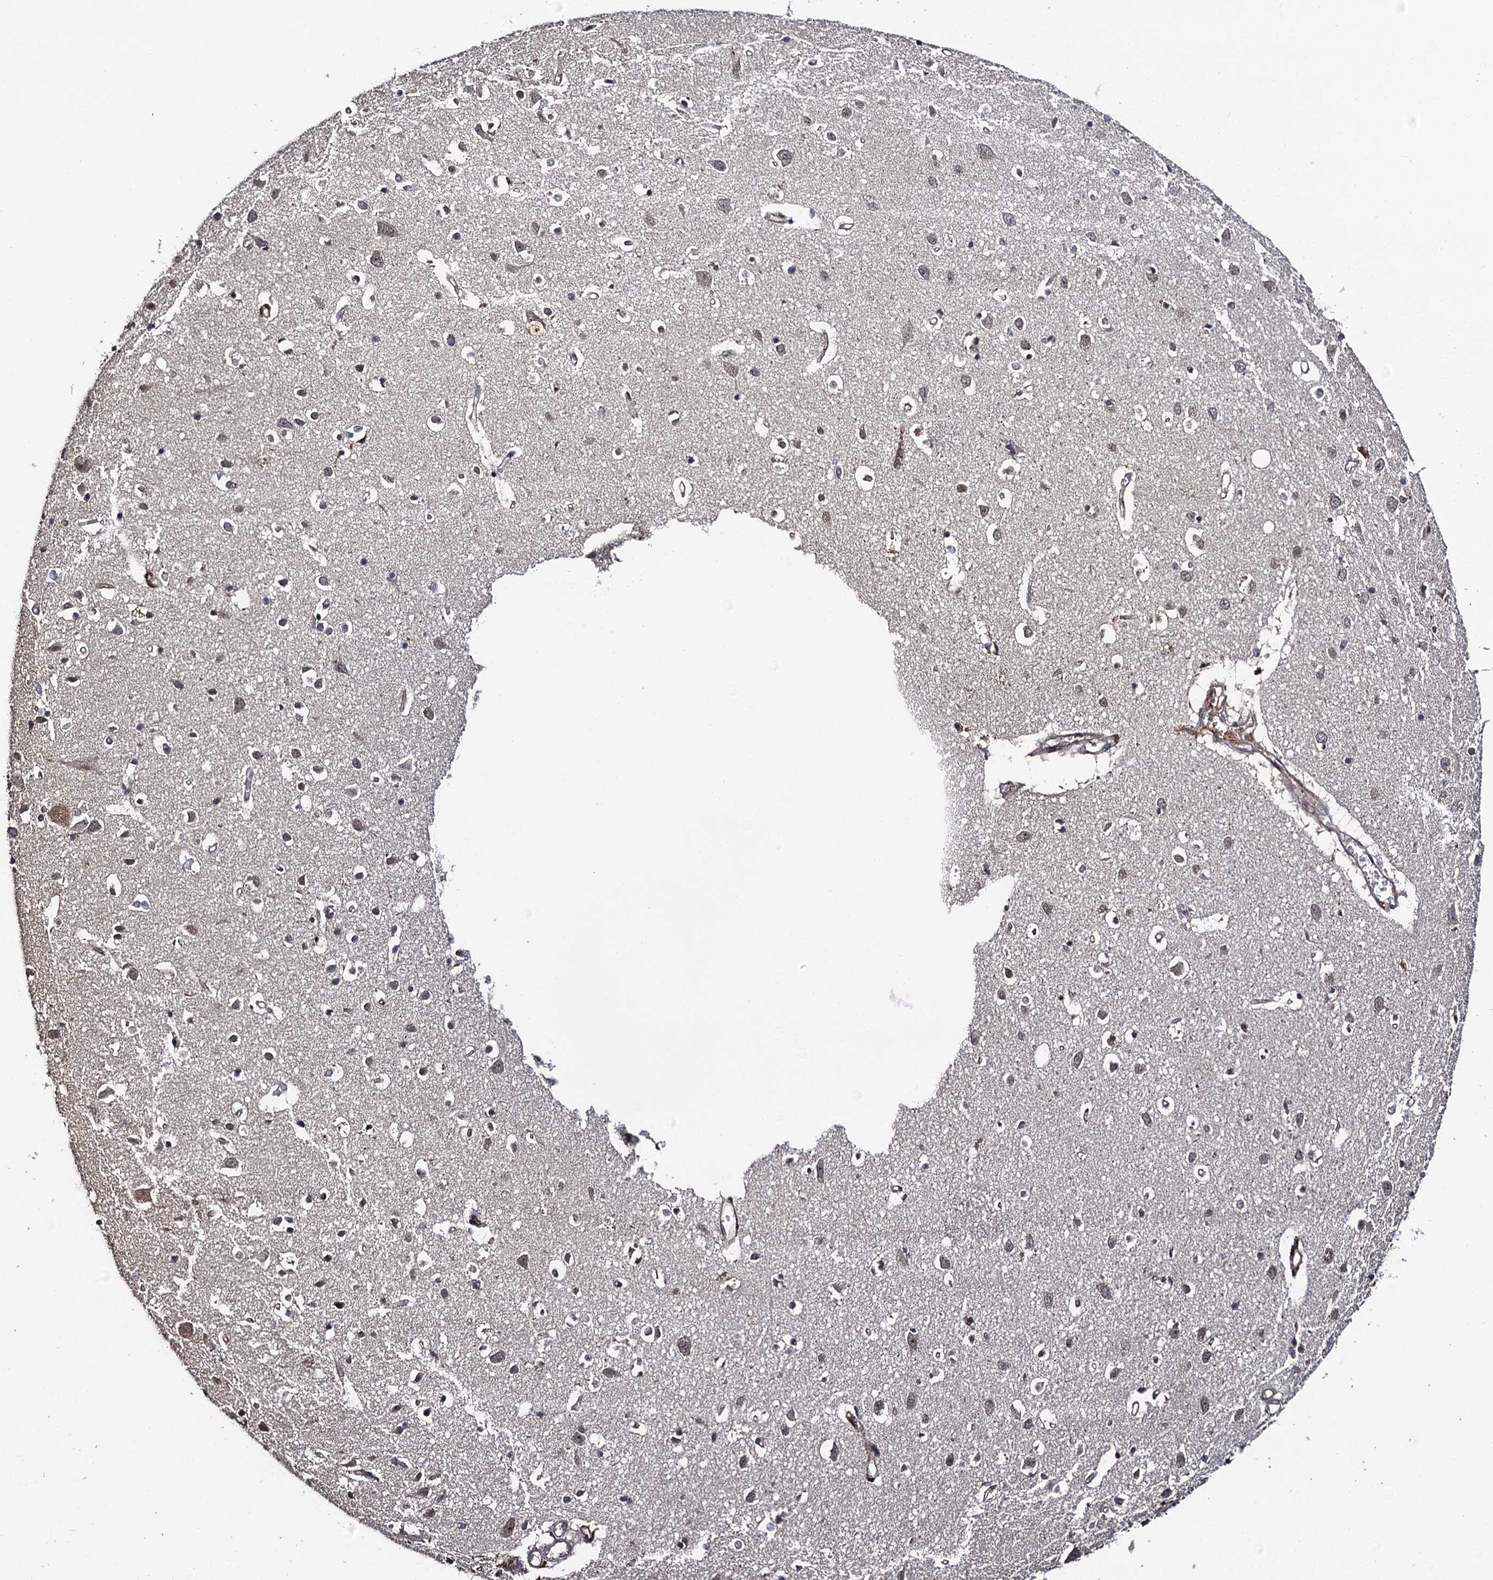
{"staining": {"intensity": "moderate", "quantity": ">75%", "location": "cytoplasmic/membranous,nuclear"}, "tissue": "cerebral cortex", "cell_type": "Endothelial cells", "image_type": "normal", "snomed": [{"axis": "morphology", "description": "Normal tissue, NOS"}, {"axis": "topography", "description": "Cerebral cortex"}], "caption": "DAB immunohistochemical staining of unremarkable human cerebral cortex exhibits moderate cytoplasmic/membranous,nuclear protein positivity in about >75% of endothelial cells.", "gene": "CDC23", "patient": {"sex": "female", "age": 64}}